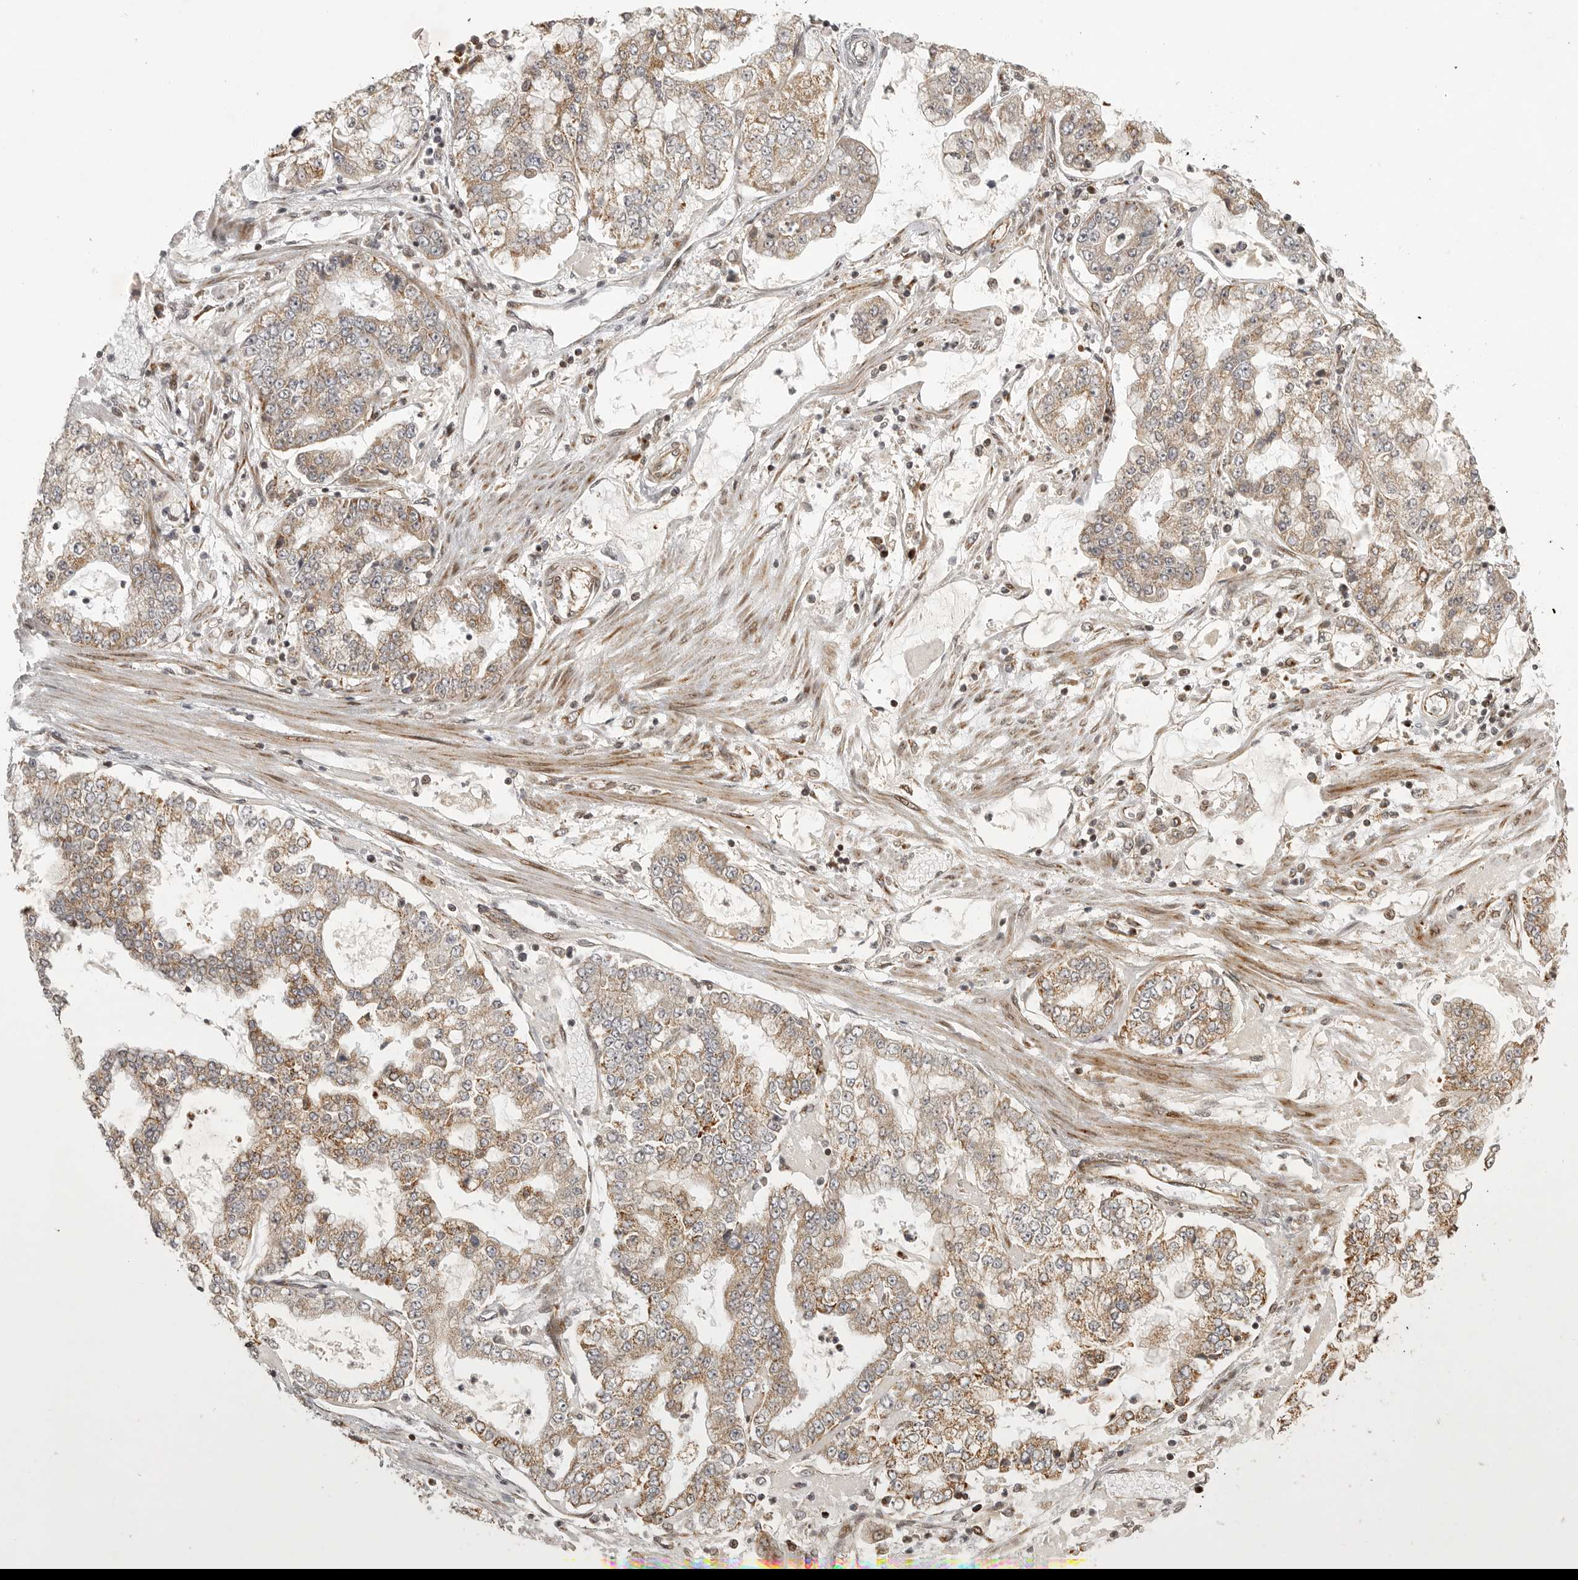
{"staining": {"intensity": "moderate", "quantity": ">75%", "location": "cytoplasmic/membranous"}, "tissue": "stomach cancer", "cell_type": "Tumor cells", "image_type": "cancer", "snomed": [{"axis": "morphology", "description": "Adenocarcinoma, NOS"}, {"axis": "topography", "description": "Stomach"}], "caption": "Tumor cells exhibit medium levels of moderate cytoplasmic/membranous staining in approximately >75% of cells in human stomach cancer.", "gene": "NARS2", "patient": {"sex": "male", "age": 76}}